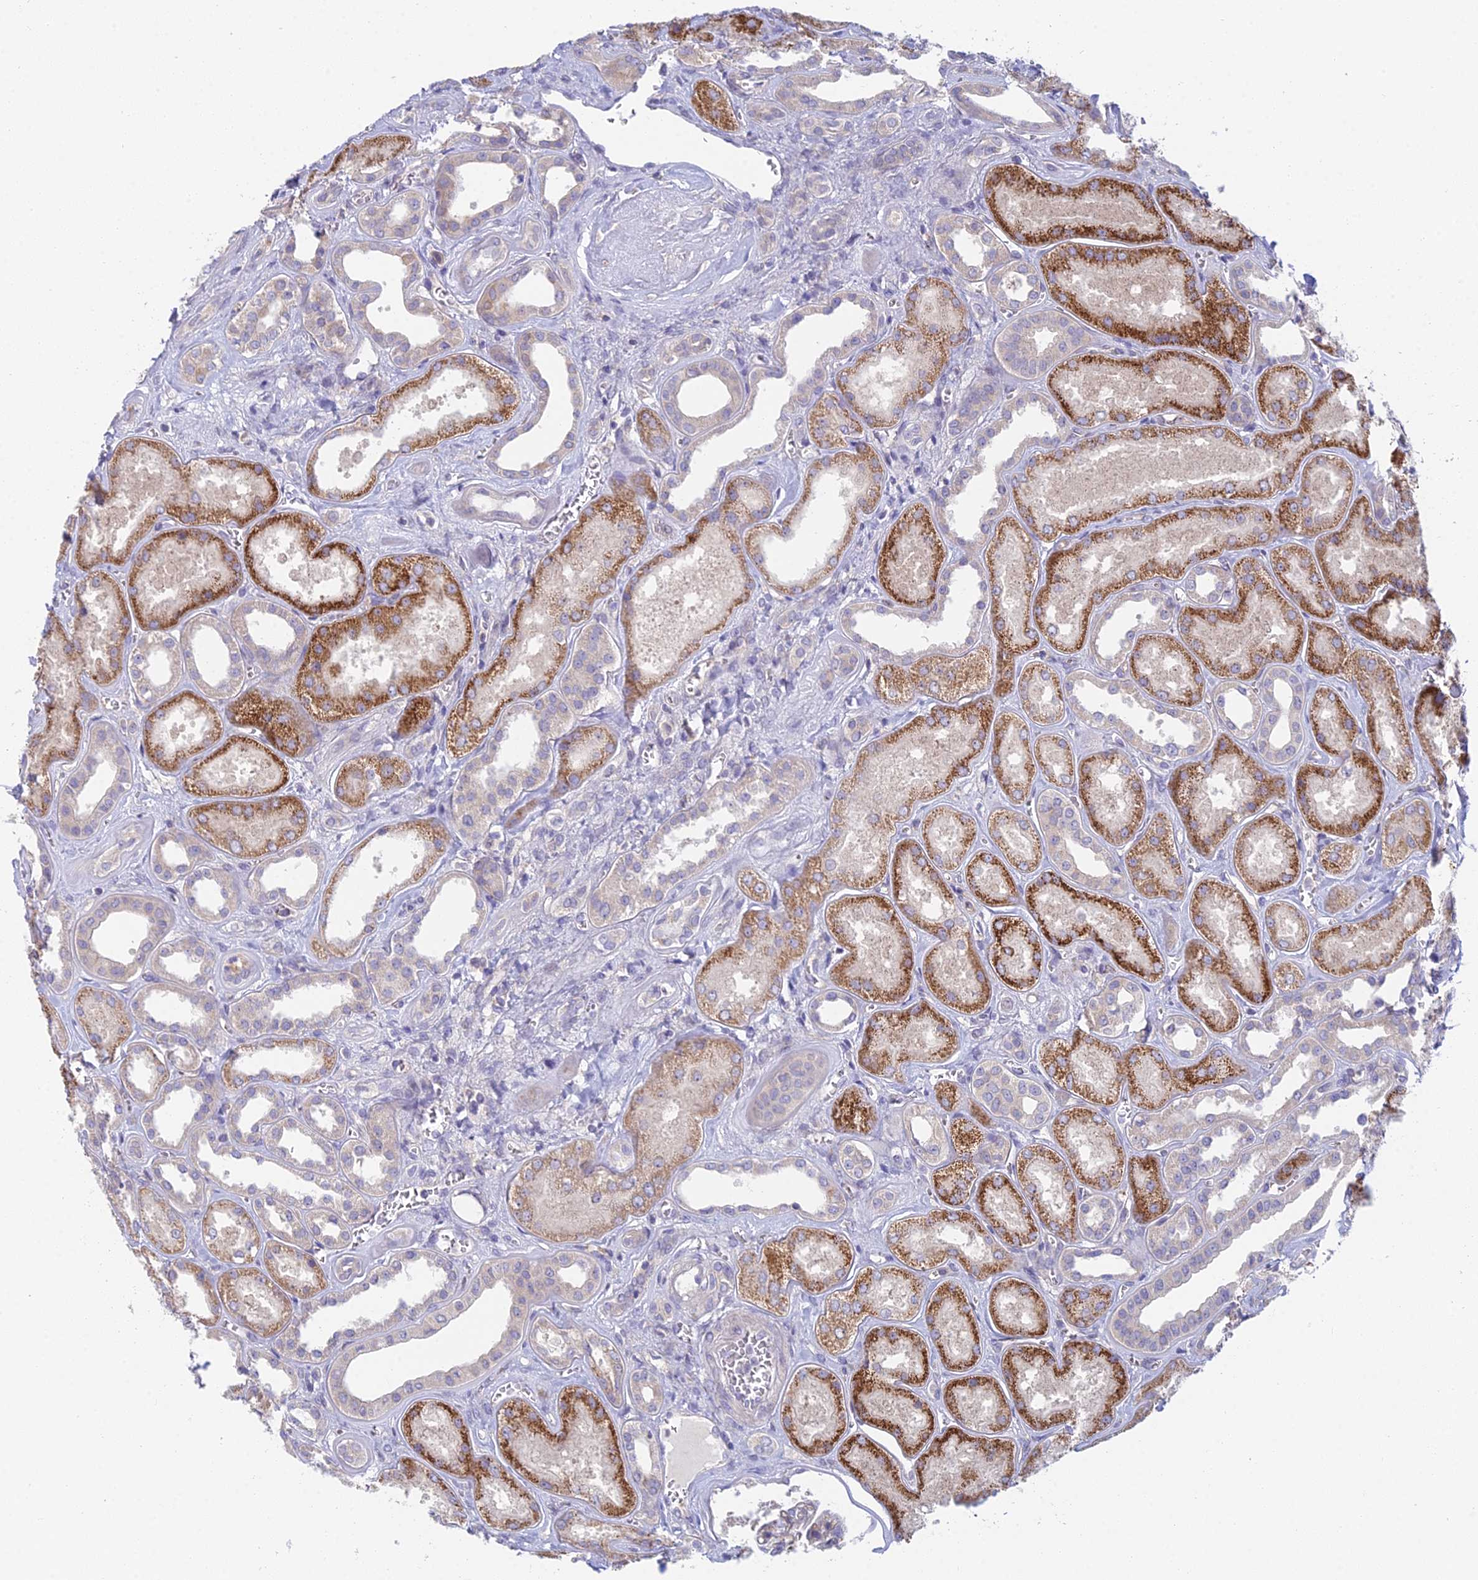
{"staining": {"intensity": "negative", "quantity": "none", "location": "none"}, "tissue": "kidney", "cell_type": "Cells in glomeruli", "image_type": "normal", "snomed": [{"axis": "morphology", "description": "Normal tissue, NOS"}, {"axis": "morphology", "description": "Adenocarcinoma, NOS"}, {"axis": "topography", "description": "Kidney"}], "caption": "Immunohistochemical staining of unremarkable human kidney displays no significant staining in cells in glomeruli.", "gene": "METTL26", "patient": {"sex": "female", "age": 68}}